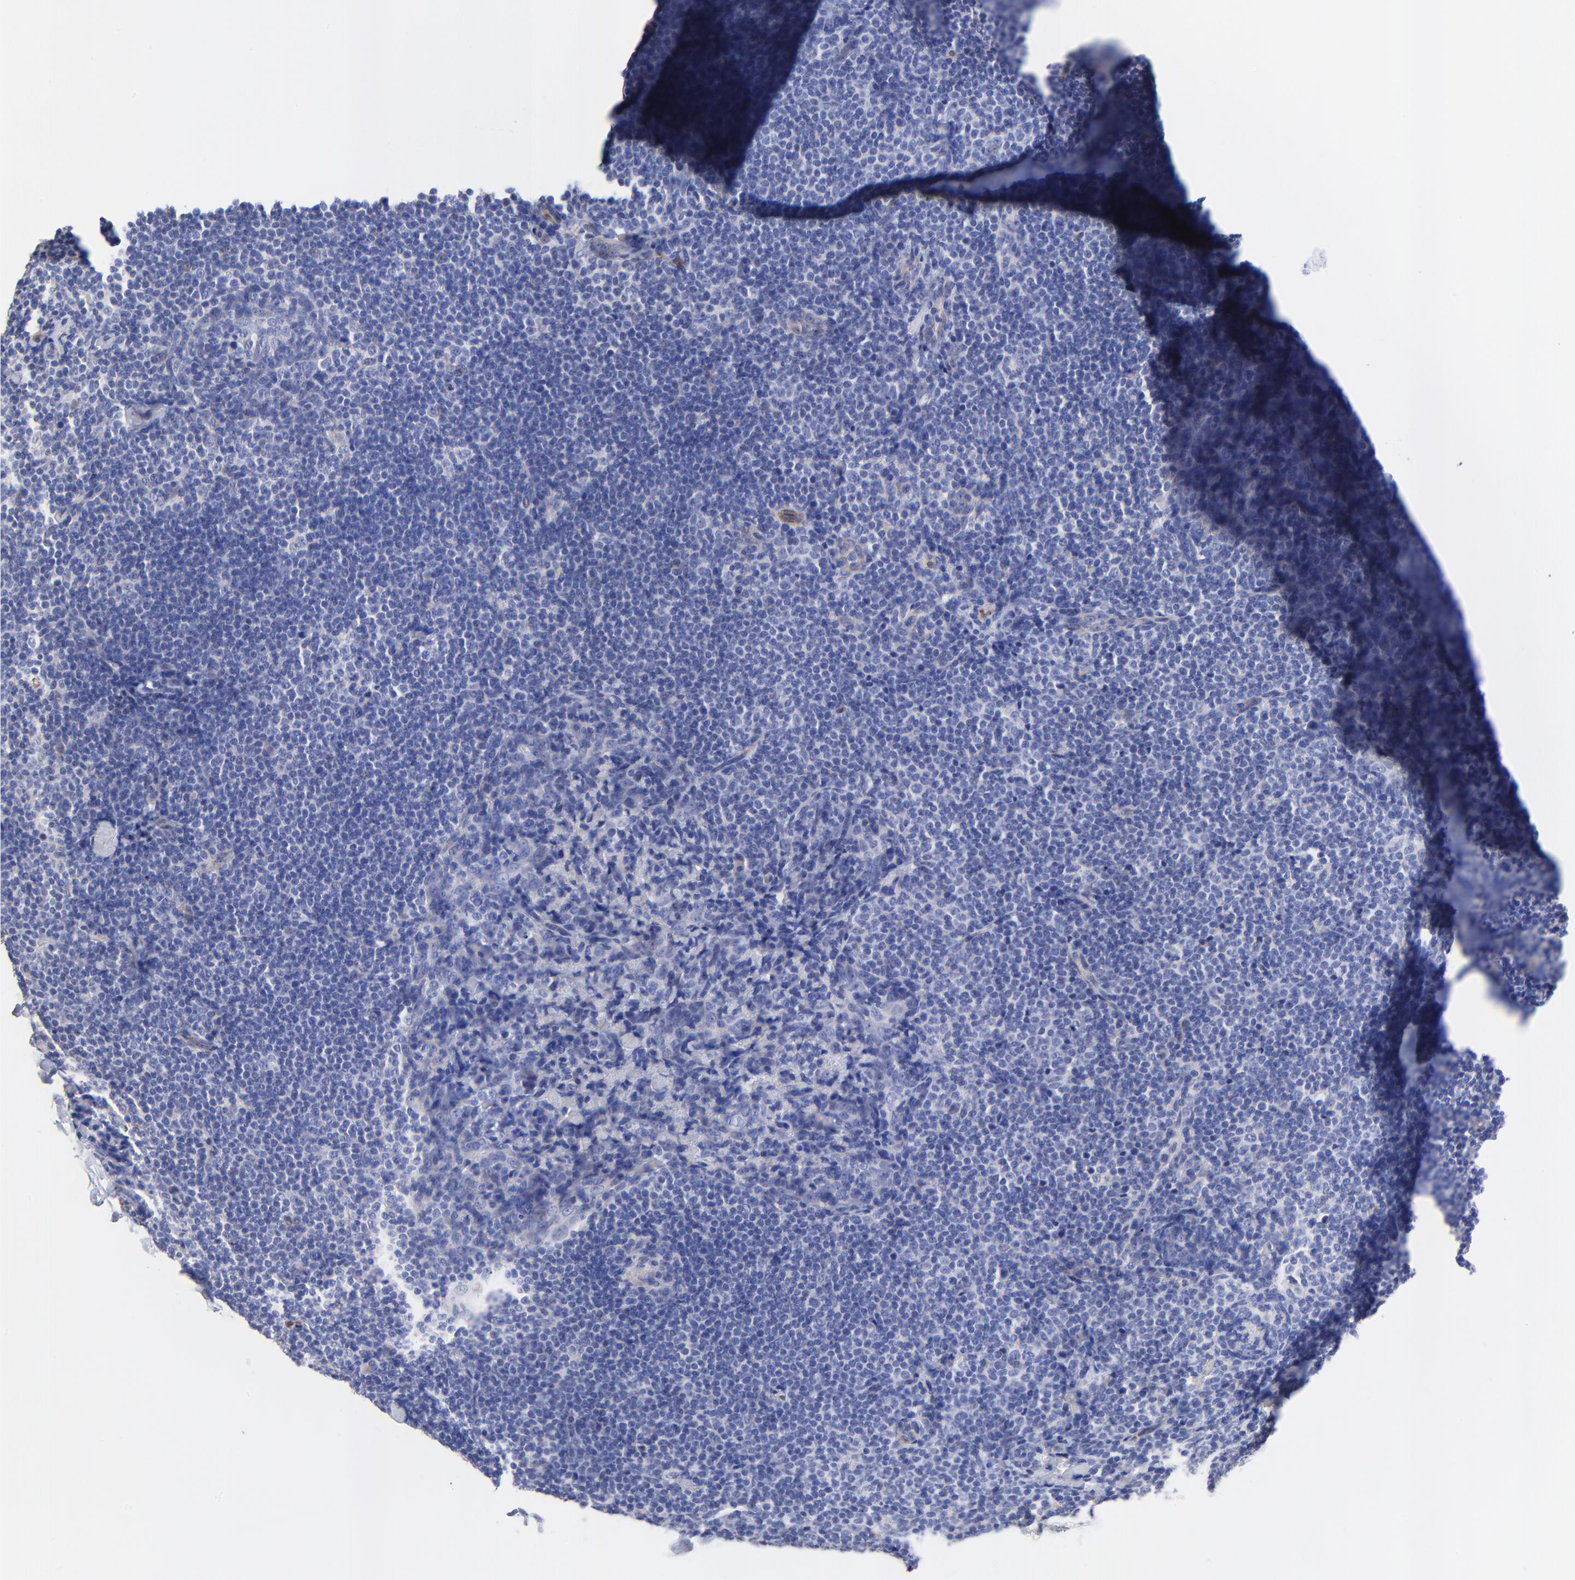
{"staining": {"intensity": "negative", "quantity": "none", "location": "none"}, "tissue": "lymph node", "cell_type": "Germinal center cells", "image_type": "normal", "snomed": [{"axis": "morphology", "description": "Normal tissue, NOS"}, {"axis": "morphology", "description": "Uncertain malignant potential"}, {"axis": "topography", "description": "Lymph node"}, {"axis": "topography", "description": "Salivary gland, NOS"}], "caption": "This is an immunohistochemistry (IHC) photomicrograph of normal human lymph node. There is no staining in germinal center cells.", "gene": "SLC44A2", "patient": {"sex": "female", "age": 51}}